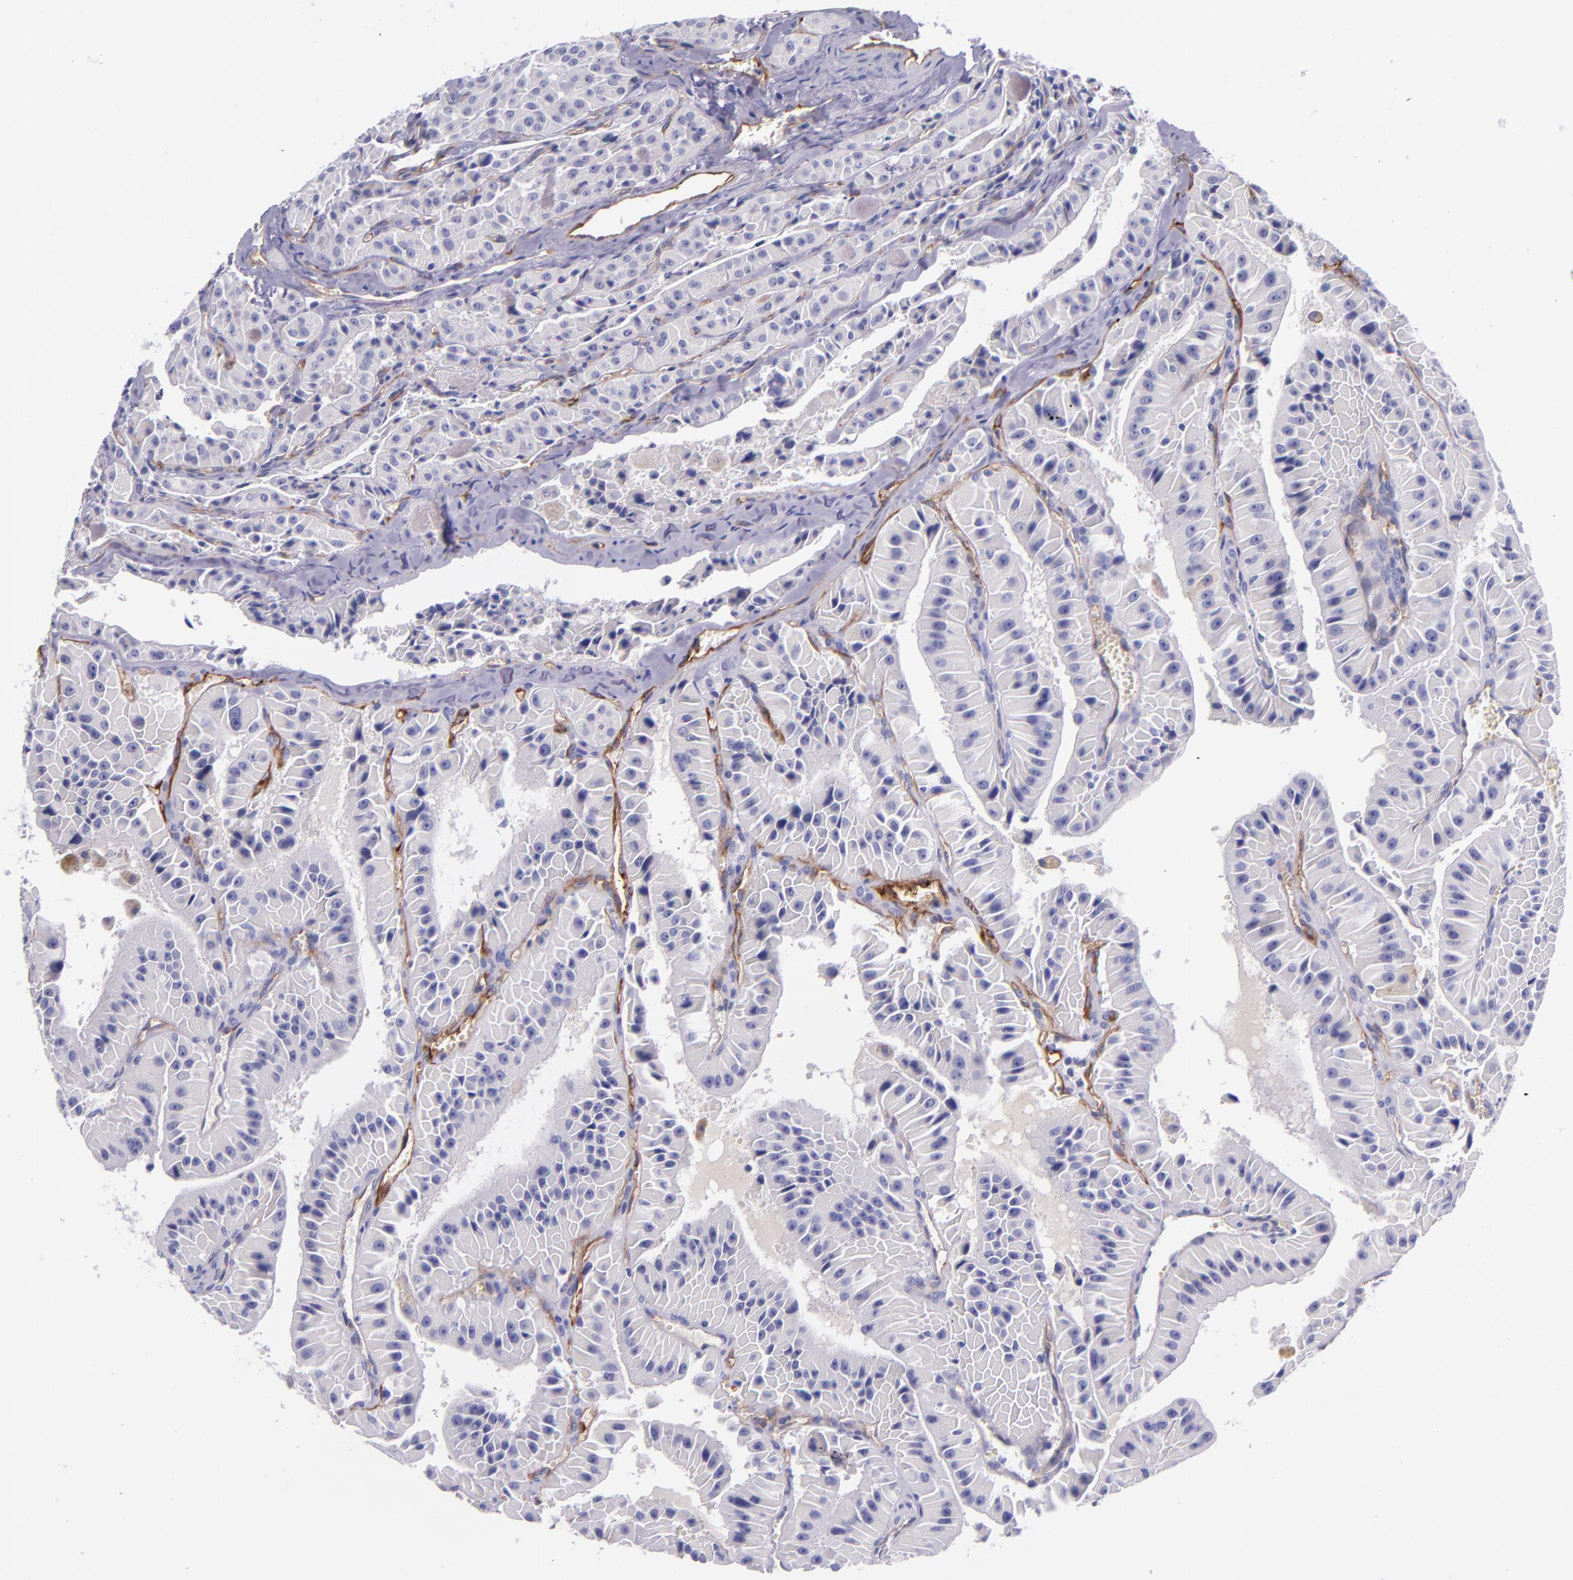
{"staining": {"intensity": "negative", "quantity": "none", "location": "none"}, "tissue": "thyroid cancer", "cell_type": "Tumor cells", "image_type": "cancer", "snomed": [{"axis": "morphology", "description": "Carcinoma, NOS"}, {"axis": "topography", "description": "Thyroid gland"}], "caption": "Tumor cells are negative for protein expression in human thyroid cancer.", "gene": "NOS3", "patient": {"sex": "male", "age": 76}}